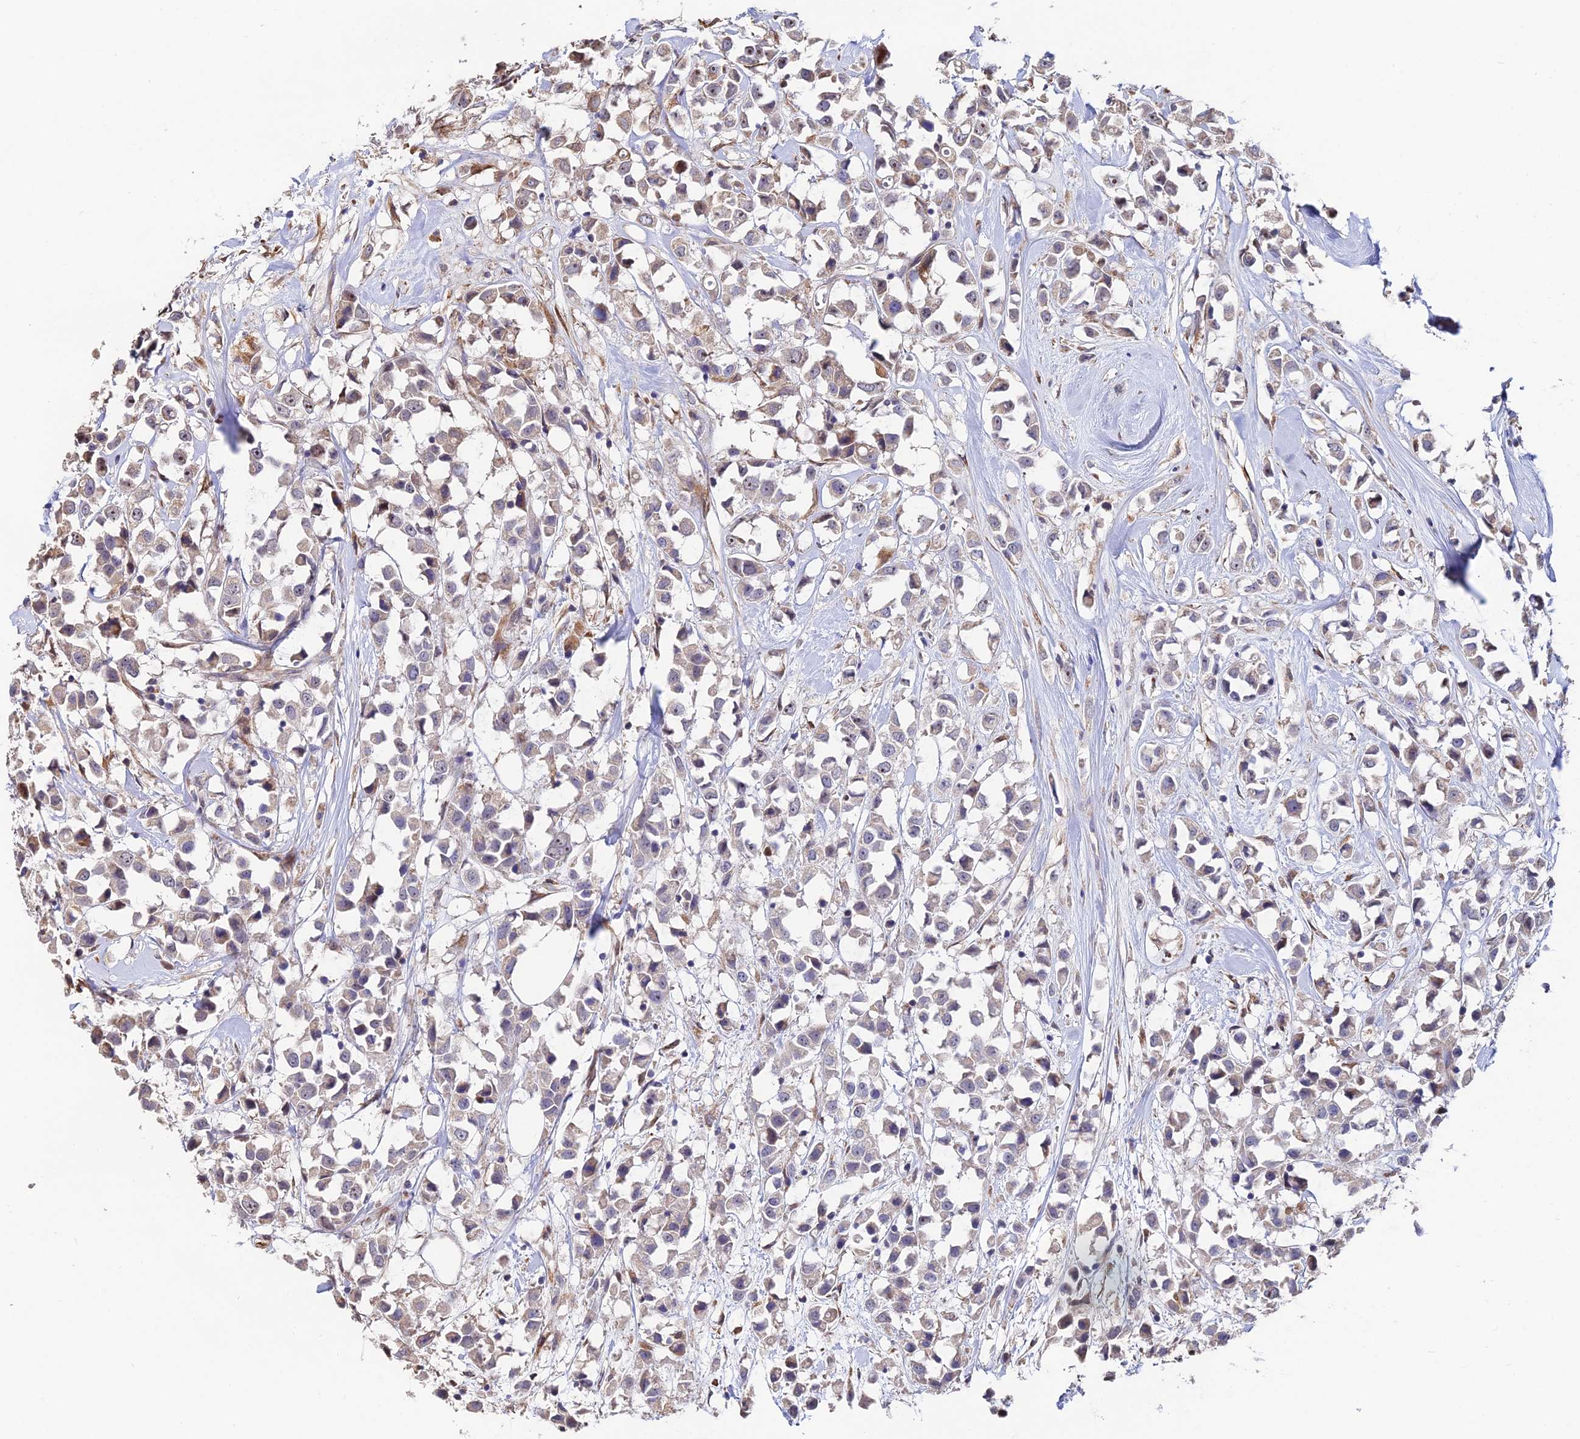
{"staining": {"intensity": "negative", "quantity": "none", "location": "none"}, "tissue": "breast cancer", "cell_type": "Tumor cells", "image_type": "cancer", "snomed": [{"axis": "morphology", "description": "Duct carcinoma"}, {"axis": "topography", "description": "Breast"}], "caption": "The micrograph demonstrates no staining of tumor cells in breast cancer.", "gene": "ACTR5", "patient": {"sex": "female", "age": 61}}